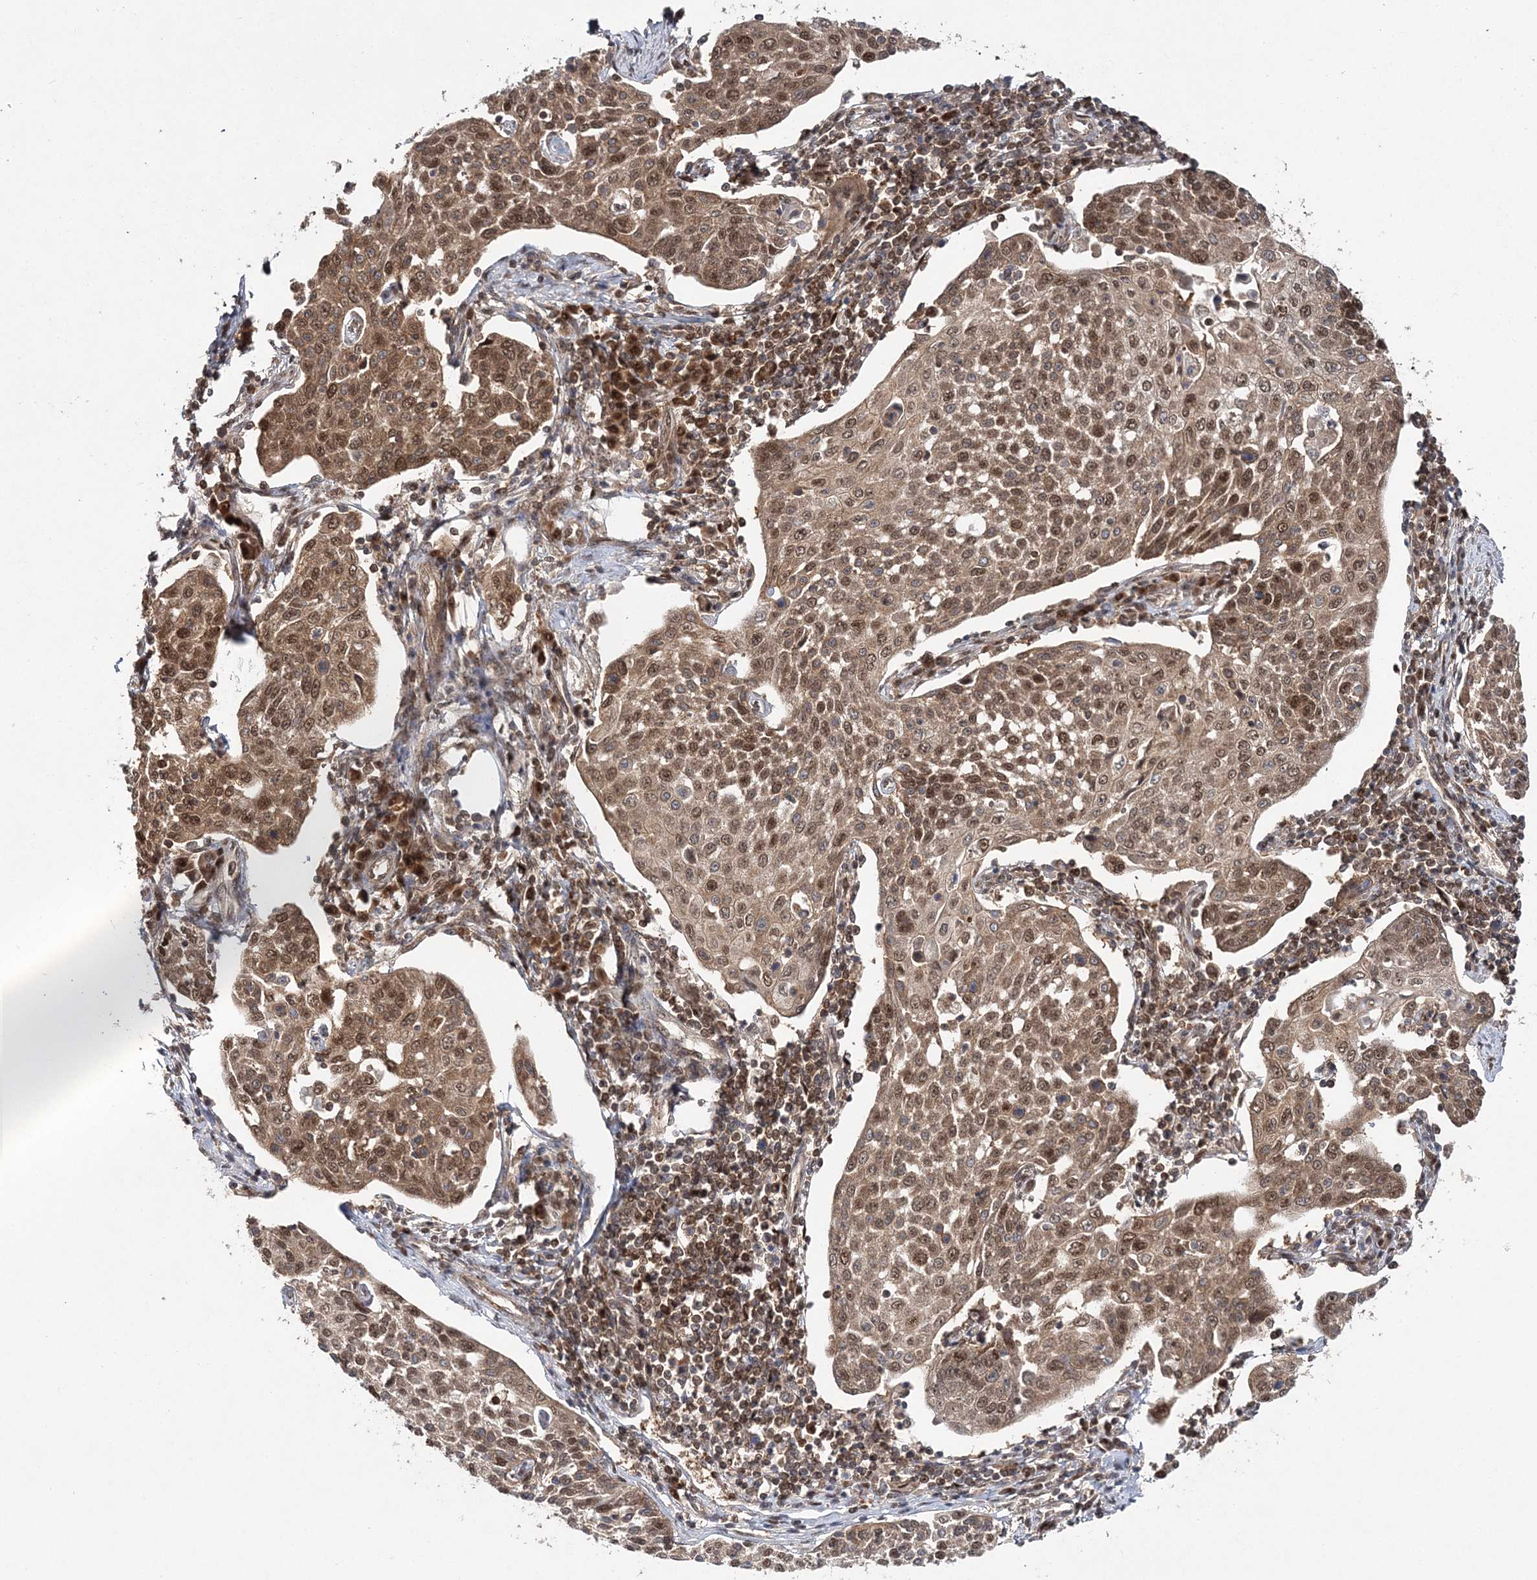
{"staining": {"intensity": "moderate", "quantity": ">75%", "location": "cytoplasmic/membranous,nuclear"}, "tissue": "cervical cancer", "cell_type": "Tumor cells", "image_type": "cancer", "snomed": [{"axis": "morphology", "description": "Squamous cell carcinoma, NOS"}, {"axis": "topography", "description": "Cervix"}], "caption": "Protein analysis of cervical cancer tissue shows moderate cytoplasmic/membranous and nuclear staining in about >75% of tumor cells.", "gene": "NIF3L1", "patient": {"sex": "female", "age": 34}}